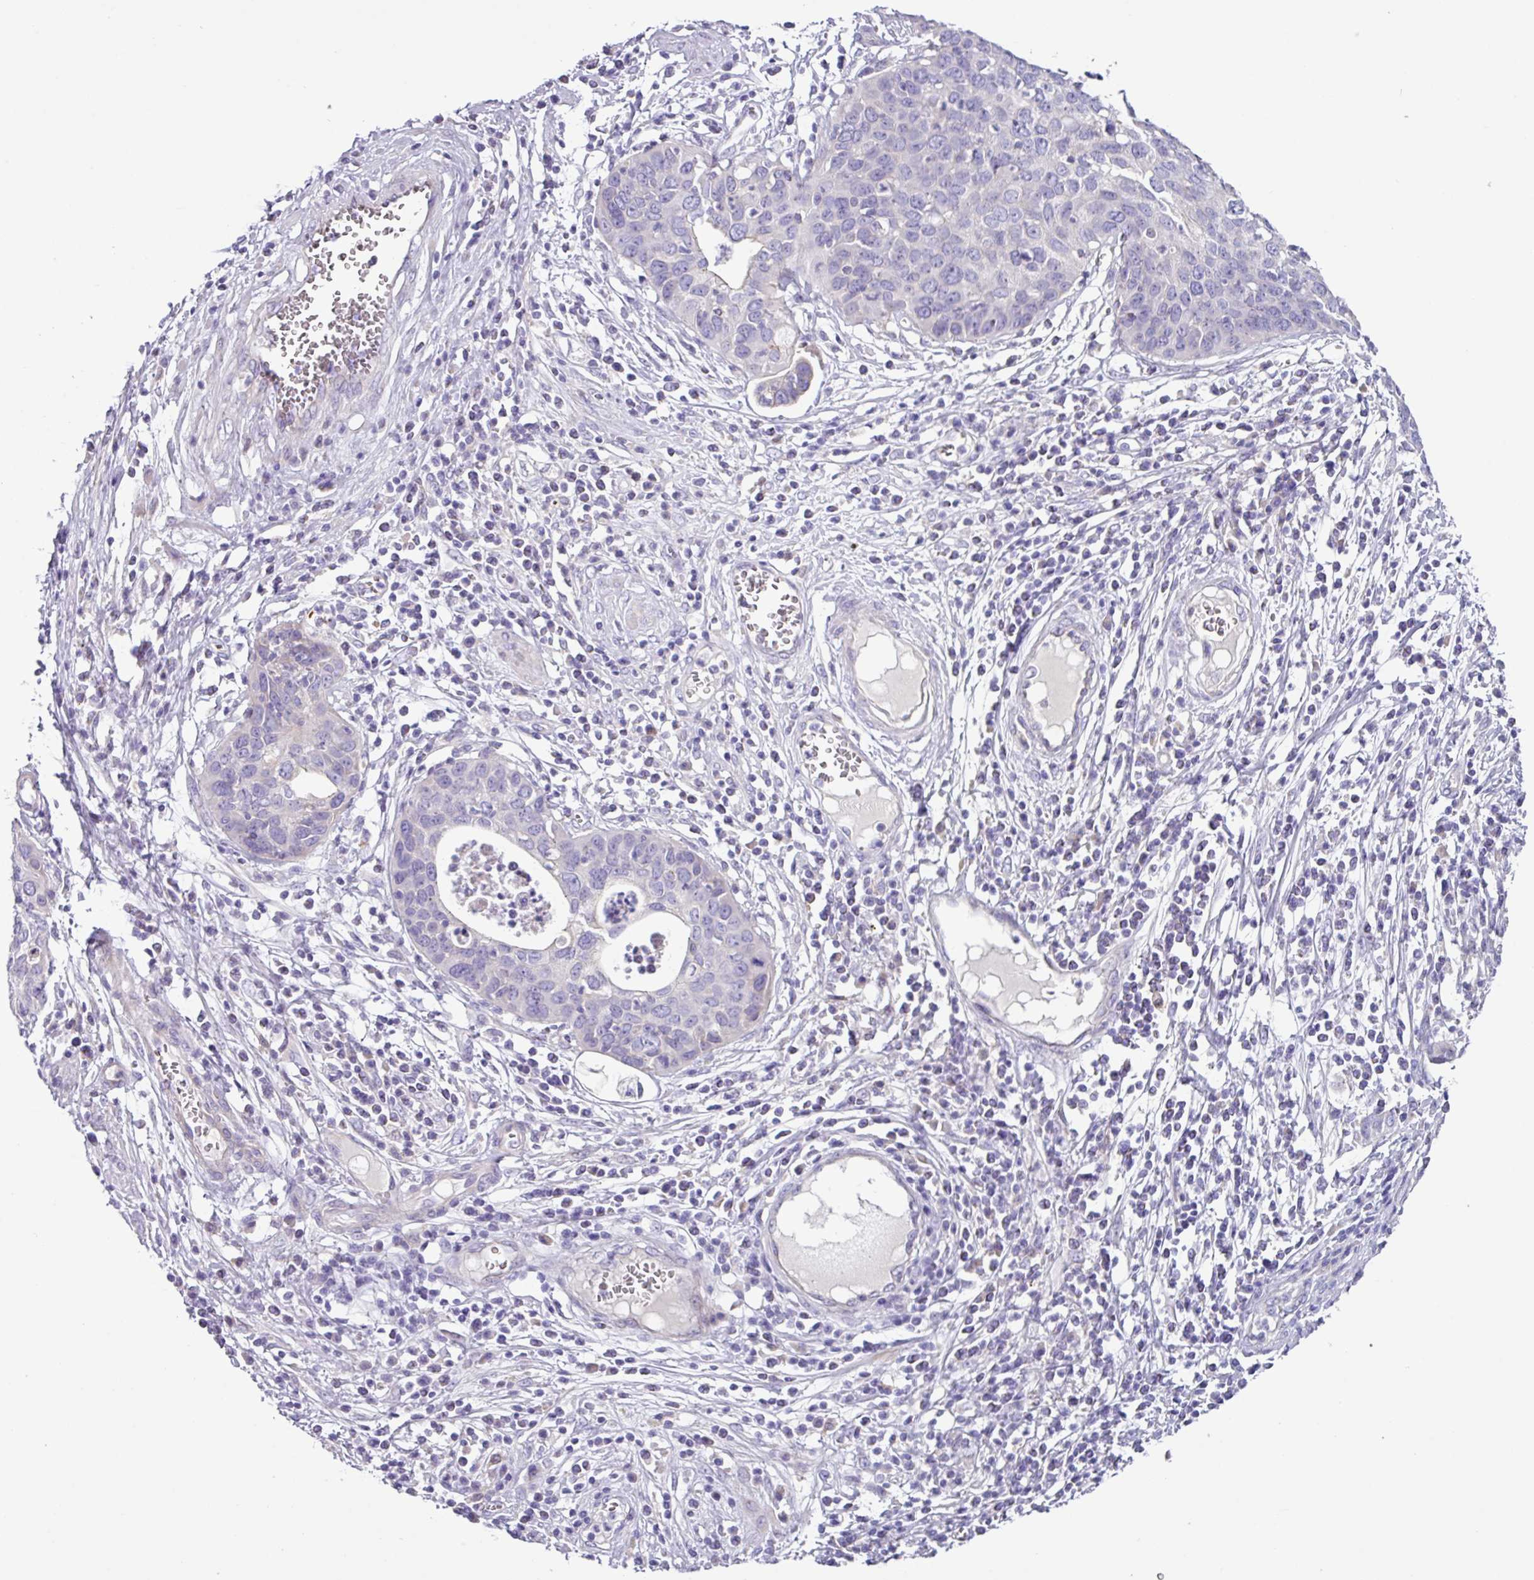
{"staining": {"intensity": "negative", "quantity": "none", "location": "none"}, "tissue": "cervical cancer", "cell_type": "Tumor cells", "image_type": "cancer", "snomed": [{"axis": "morphology", "description": "Squamous cell carcinoma, NOS"}, {"axis": "topography", "description": "Cervix"}], "caption": "A micrograph of human cervical cancer is negative for staining in tumor cells. (Stains: DAB immunohistochemistry with hematoxylin counter stain, Microscopy: brightfield microscopy at high magnification).", "gene": "RGS16", "patient": {"sex": "female", "age": 36}}